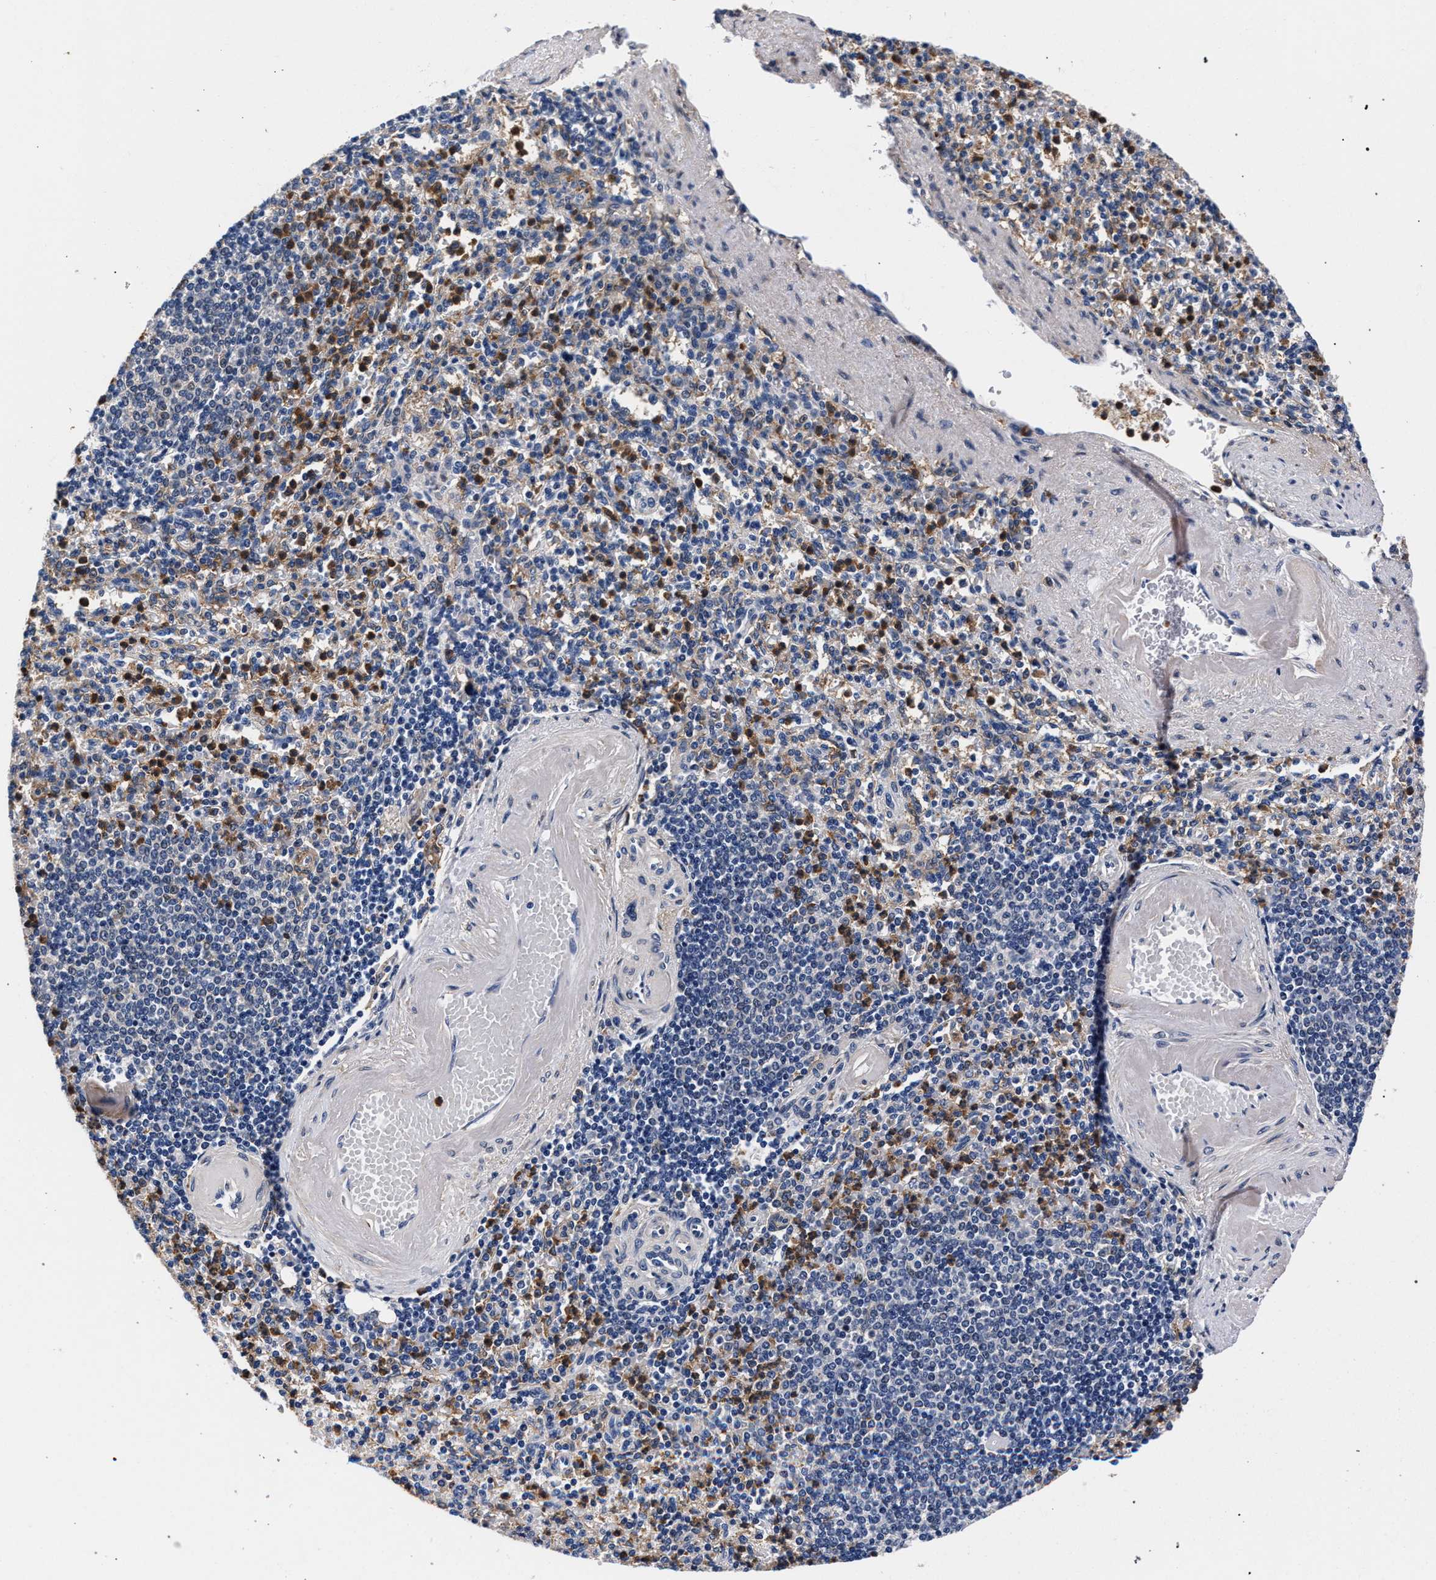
{"staining": {"intensity": "moderate", "quantity": "25%-75%", "location": "cytoplasmic/membranous"}, "tissue": "spleen", "cell_type": "Cells in red pulp", "image_type": "normal", "snomed": [{"axis": "morphology", "description": "Normal tissue, NOS"}, {"axis": "topography", "description": "Spleen"}], "caption": "A histopathology image showing moderate cytoplasmic/membranous expression in approximately 25%-75% of cells in red pulp in unremarkable spleen, as visualized by brown immunohistochemical staining.", "gene": "ZNF462", "patient": {"sex": "female", "age": 74}}